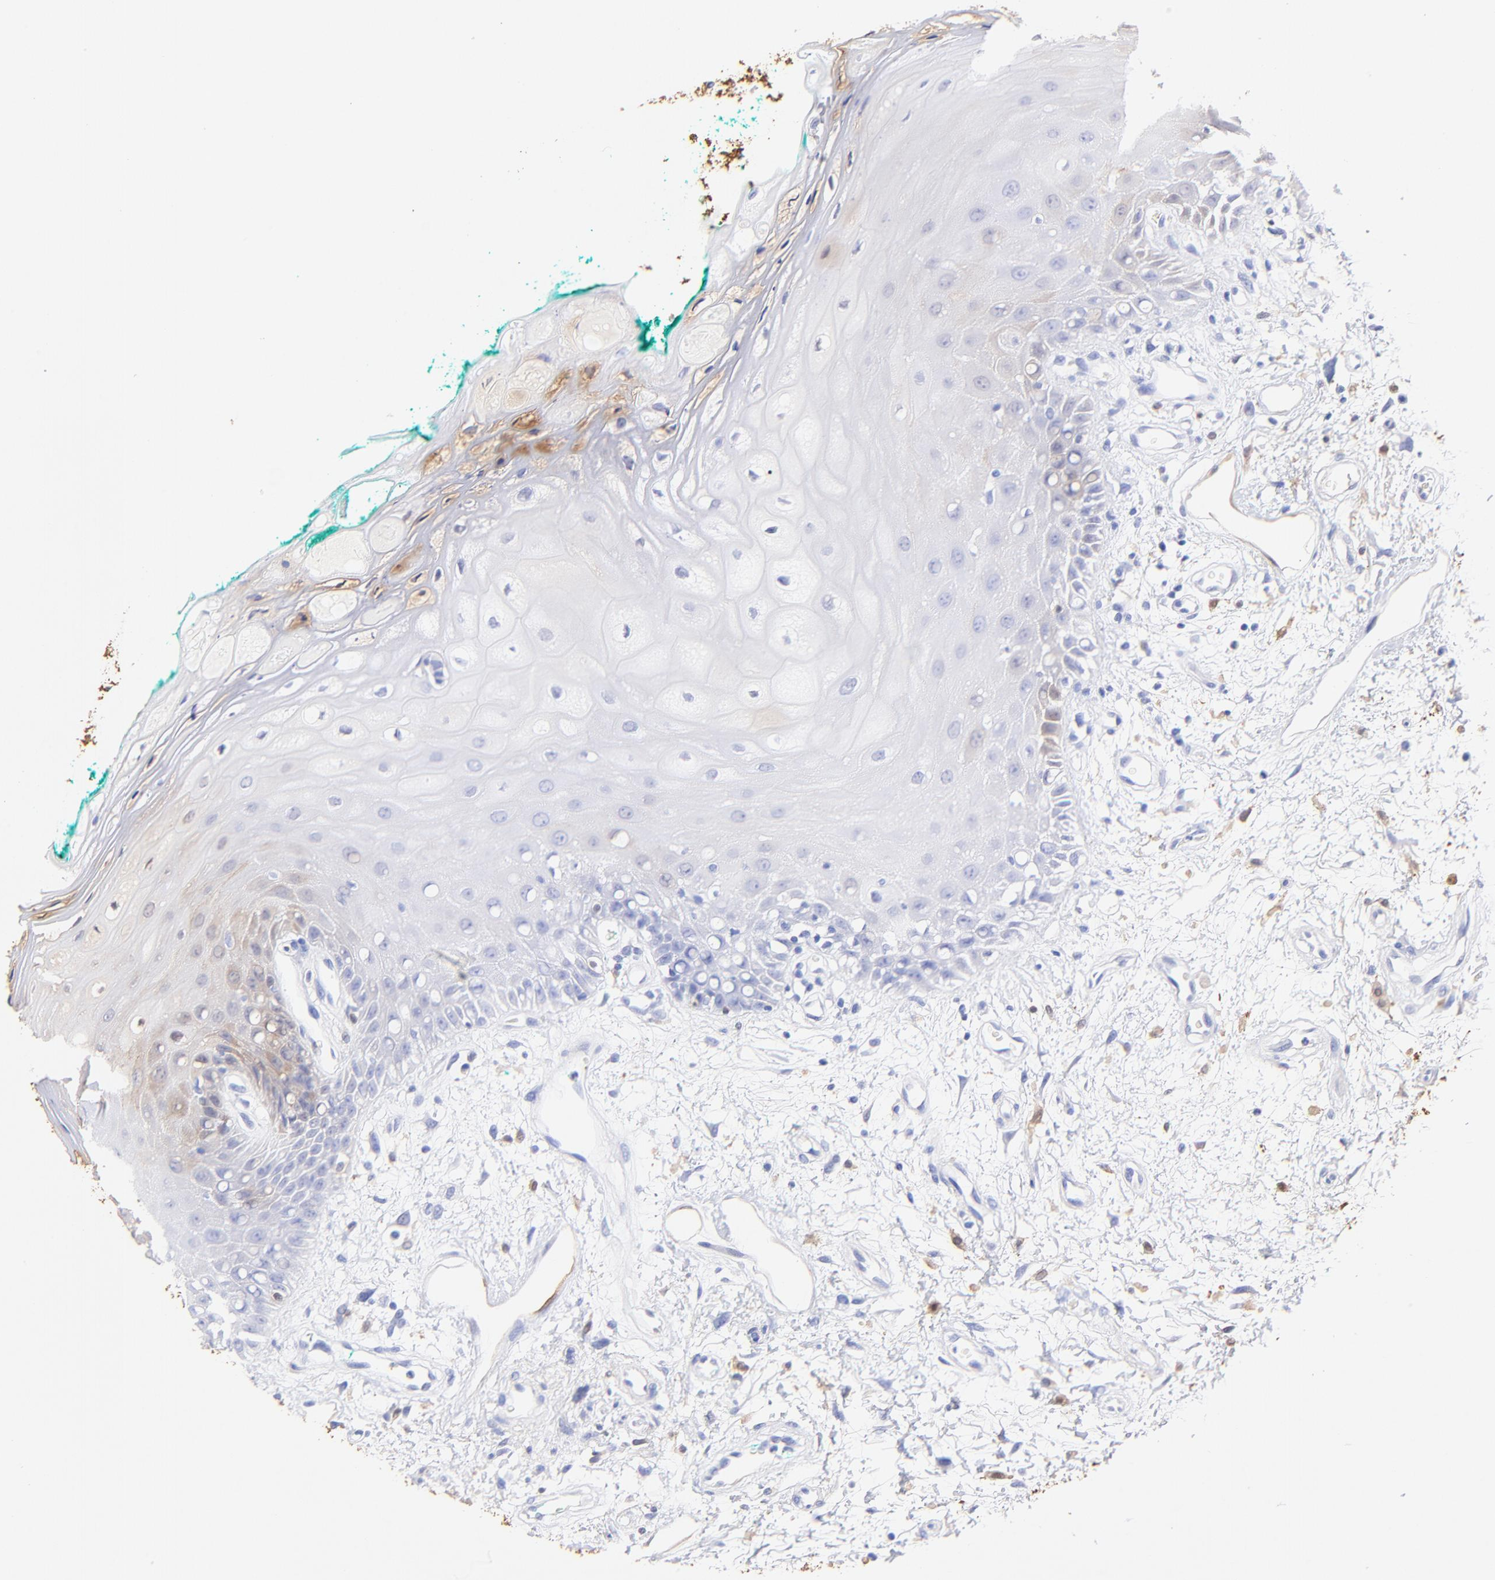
{"staining": {"intensity": "negative", "quantity": "none", "location": "none"}, "tissue": "oral mucosa", "cell_type": "Squamous epithelial cells", "image_type": "normal", "snomed": [{"axis": "morphology", "description": "Normal tissue, NOS"}, {"axis": "morphology", "description": "Squamous cell carcinoma, NOS"}, {"axis": "topography", "description": "Skeletal muscle"}, {"axis": "topography", "description": "Oral tissue"}, {"axis": "topography", "description": "Head-Neck"}], "caption": "A high-resolution micrograph shows immunohistochemistry (IHC) staining of benign oral mucosa, which demonstrates no significant positivity in squamous epithelial cells.", "gene": "ALDH1A1", "patient": {"sex": "female", "age": 84}}